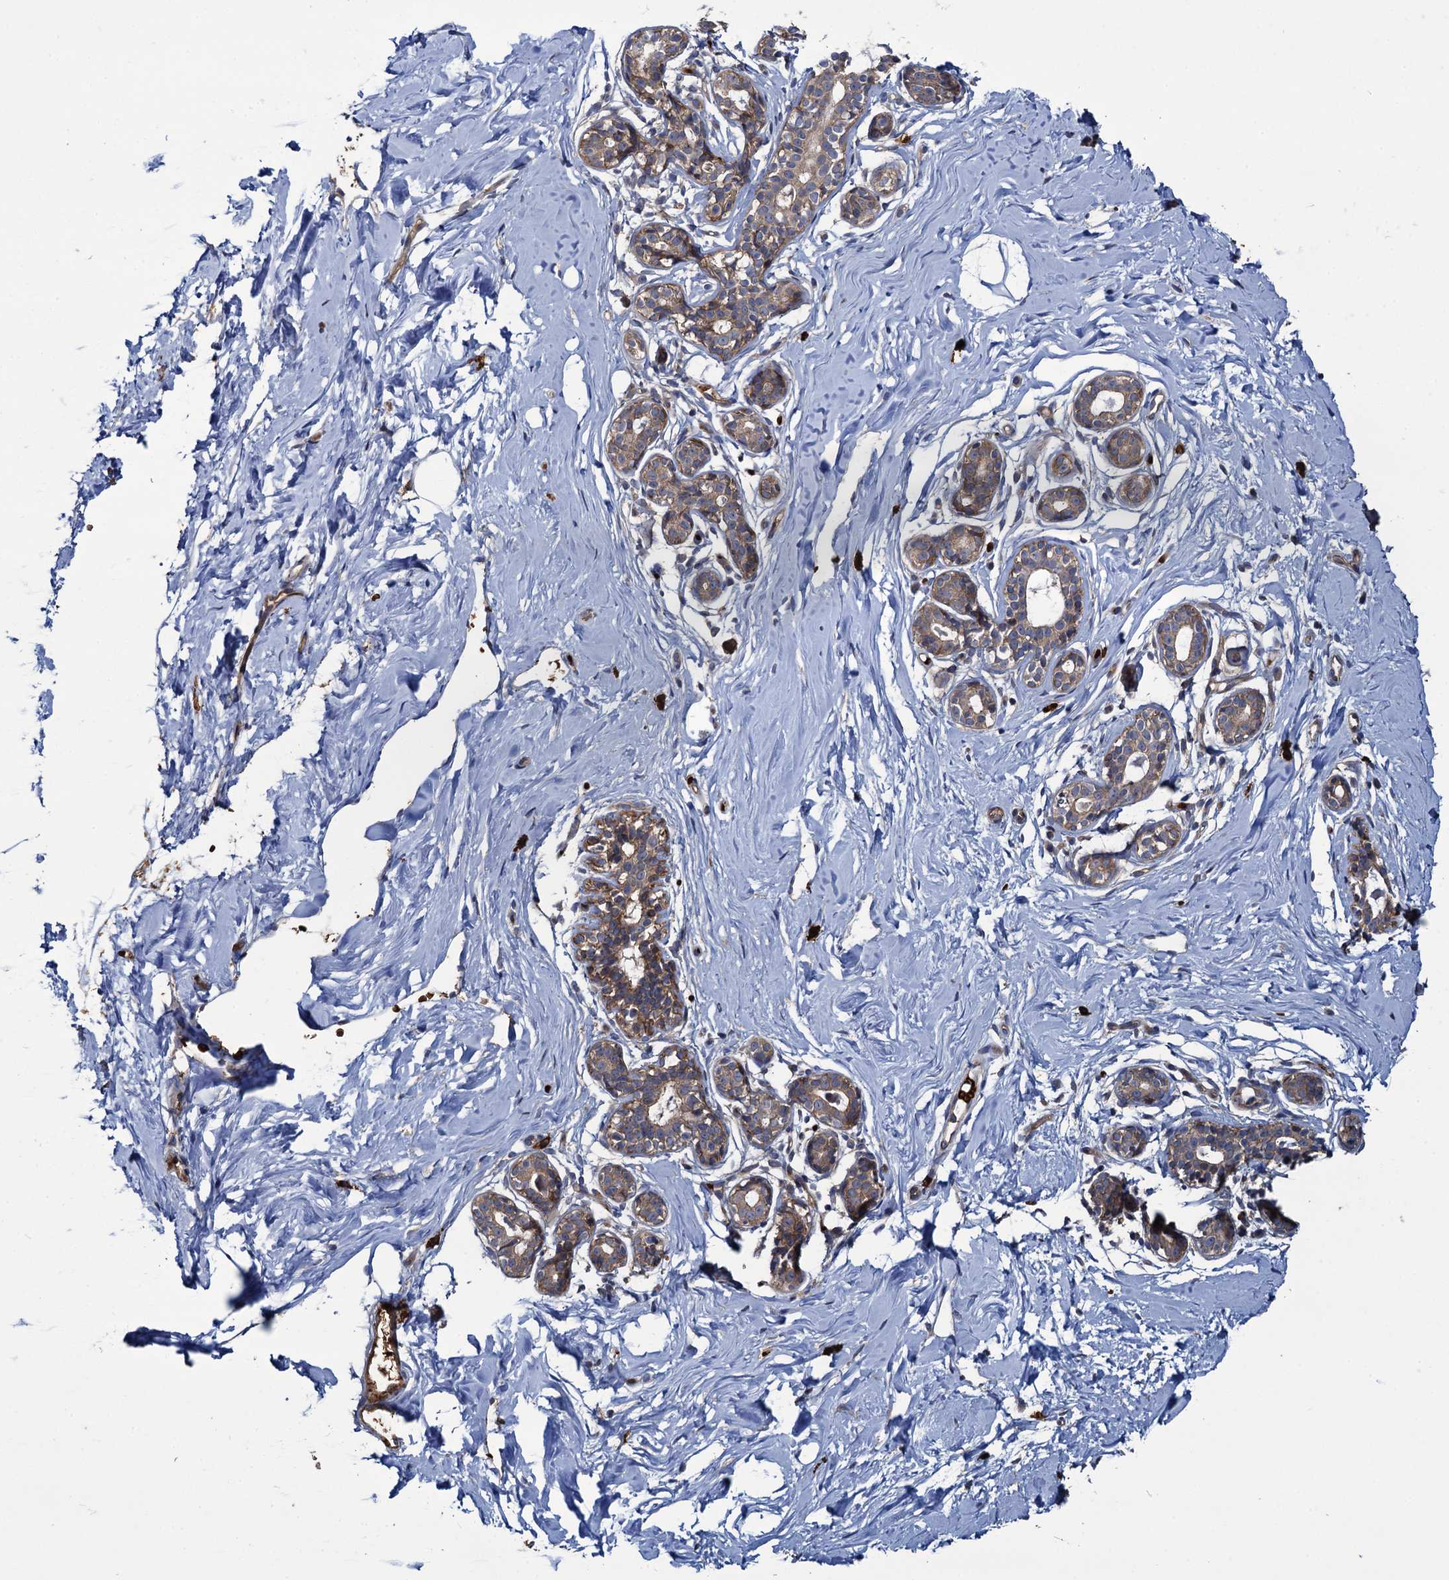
{"staining": {"intensity": "negative", "quantity": "none", "location": "none"}, "tissue": "breast", "cell_type": "Adipocytes", "image_type": "normal", "snomed": [{"axis": "morphology", "description": "Normal tissue, NOS"}, {"axis": "morphology", "description": "Adenoma, NOS"}, {"axis": "topography", "description": "Breast"}], "caption": "Protein analysis of benign breast shows no significant expression in adipocytes. (DAB (3,3'-diaminobenzidine) immunohistochemistry visualized using brightfield microscopy, high magnification).", "gene": "KXD1", "patient": {"sex": "female", "age": 23}}